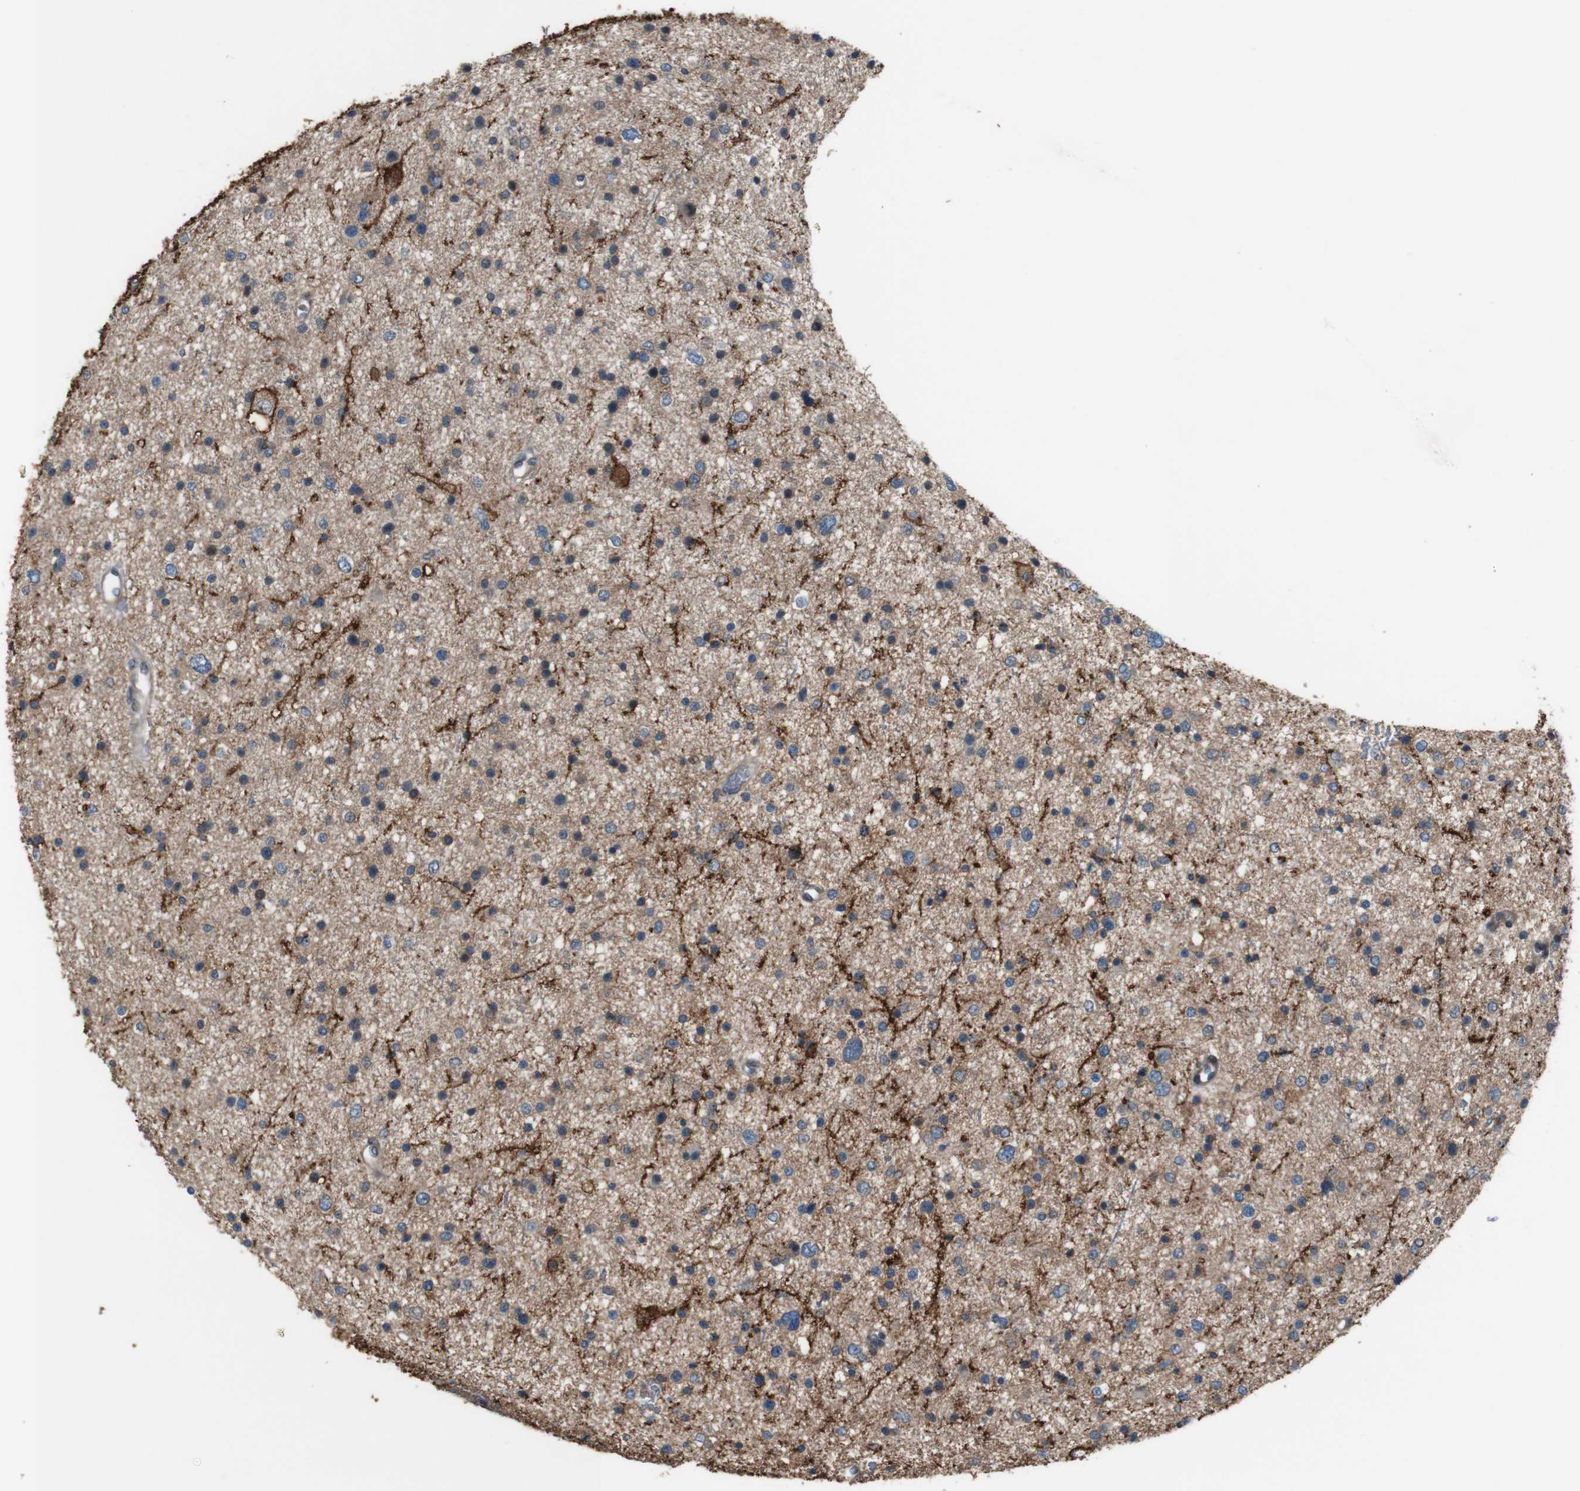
{"staining": {"intensity": "negative", "quantity": "none", "location": "none"}, "tissue": "glioma", "cell_type": "Tumor cells", "image_type": "cancer", "snomed": [{"axis": "morphology", "description": "Glioma, malignant, Low grade"}, {"axis": "topography", "description": "Brain"}], "caption": "Human glioma stained for a protein using immunohistochemistry (IHC) displays no positivity in tumor cells.", "gene": "ATP2B1", "patient": {"sex": "female", "age": 37}}